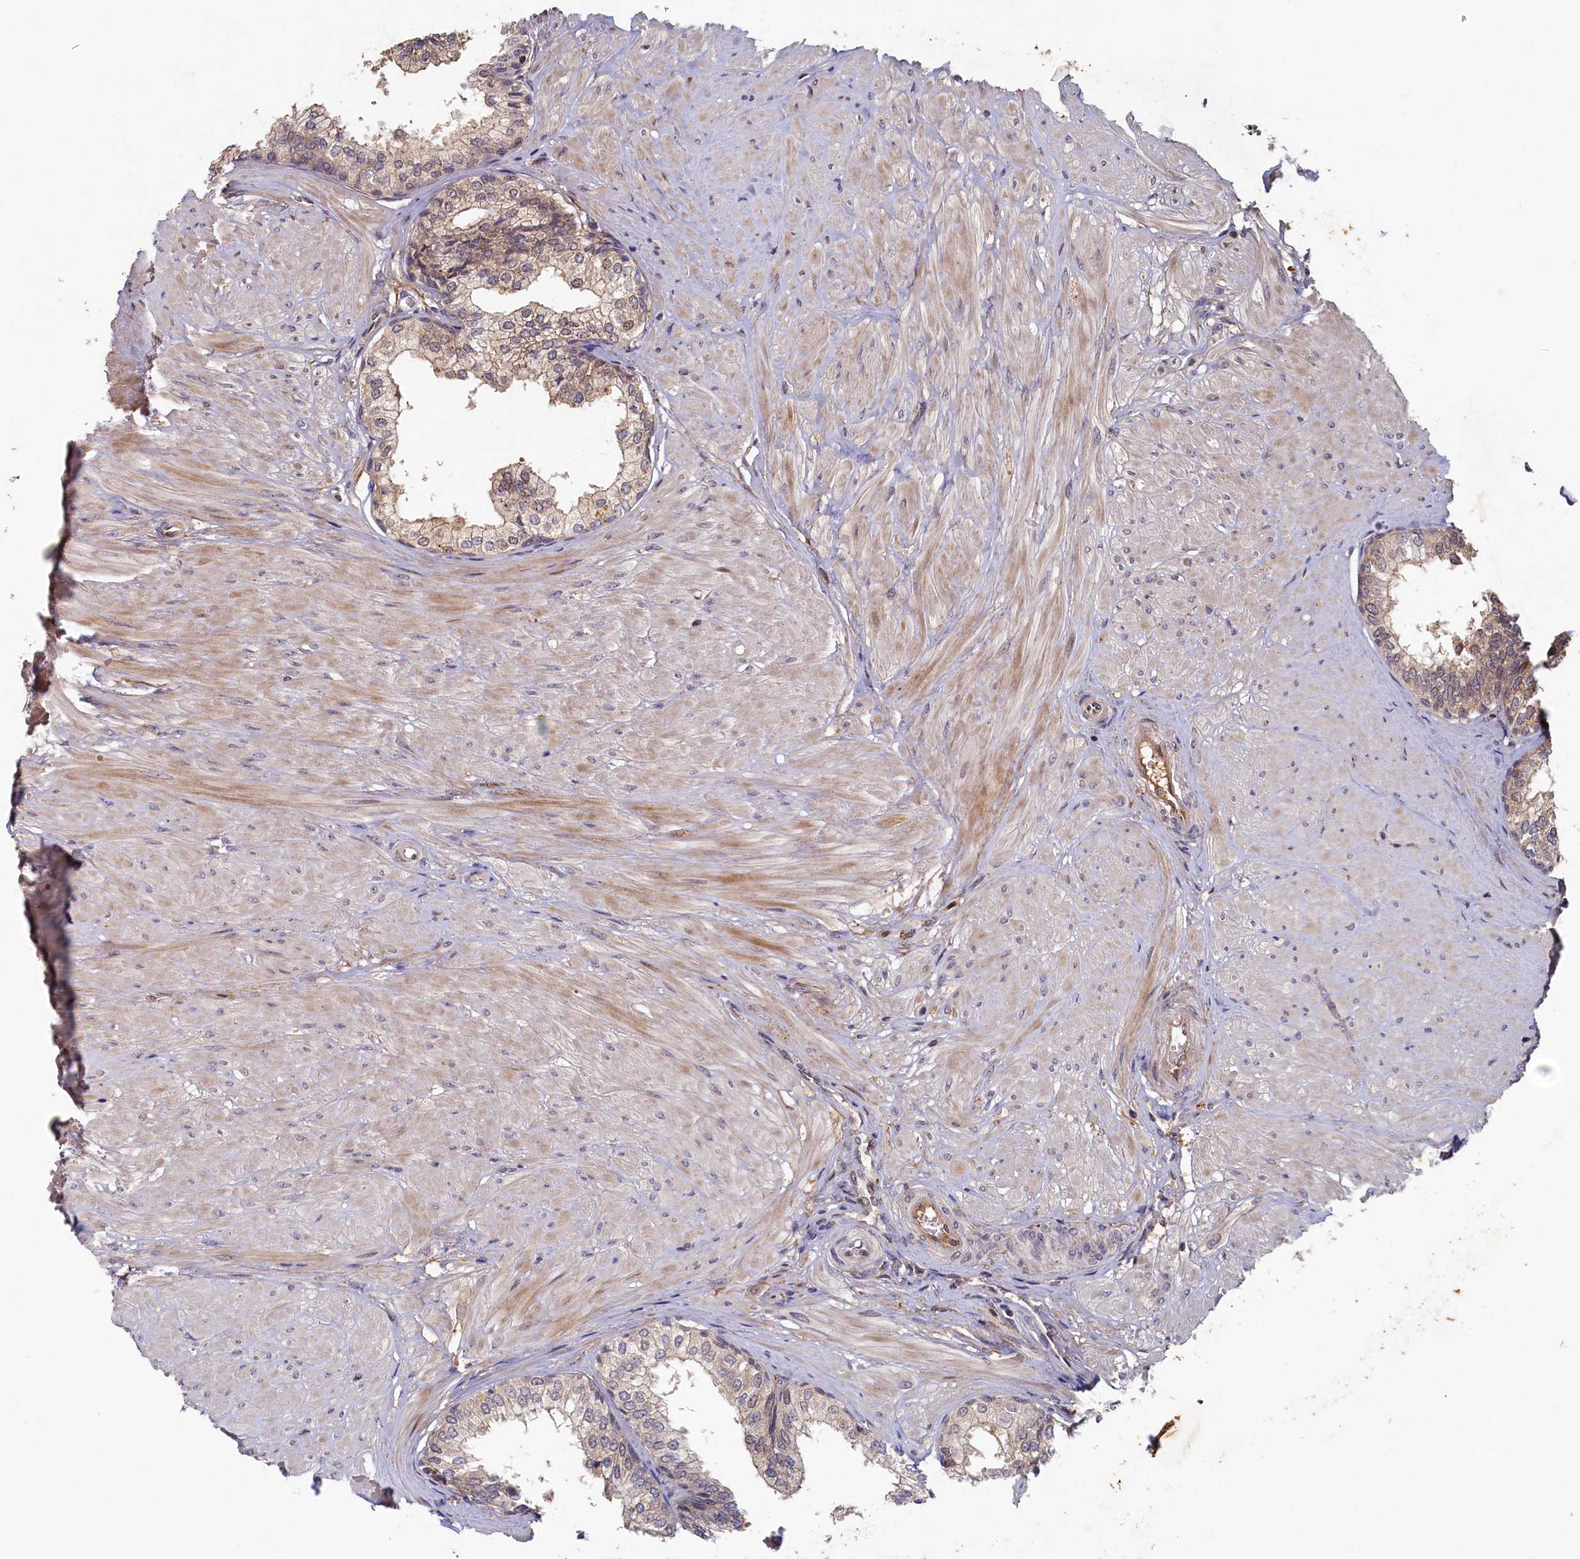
{"staining": {"intensity": "weak", "quantity": "<25%", "location": "cytoplasmic/membranous"}, "tissue": "prostate", "cell_type": "Glandular cells", "image_type": "normal", "snomed": [{"axis": "morphology", "description": "Normal tissue, NOS"}, {"axis": "topography", "description": "Prostate"}], "caption": "DAB (3,3'-diaminobenzidine) immunohistochemical staining of unremarkable prostate exhibits no significant expression in glandular cells. The staining is performed using DAB (3,3'-diaminobenzidine) brown chromogen with nuclei counter-stained in using hematoxylin.", "gene": "LCMT2", "patient": {"sex": "male", "age": 48}}